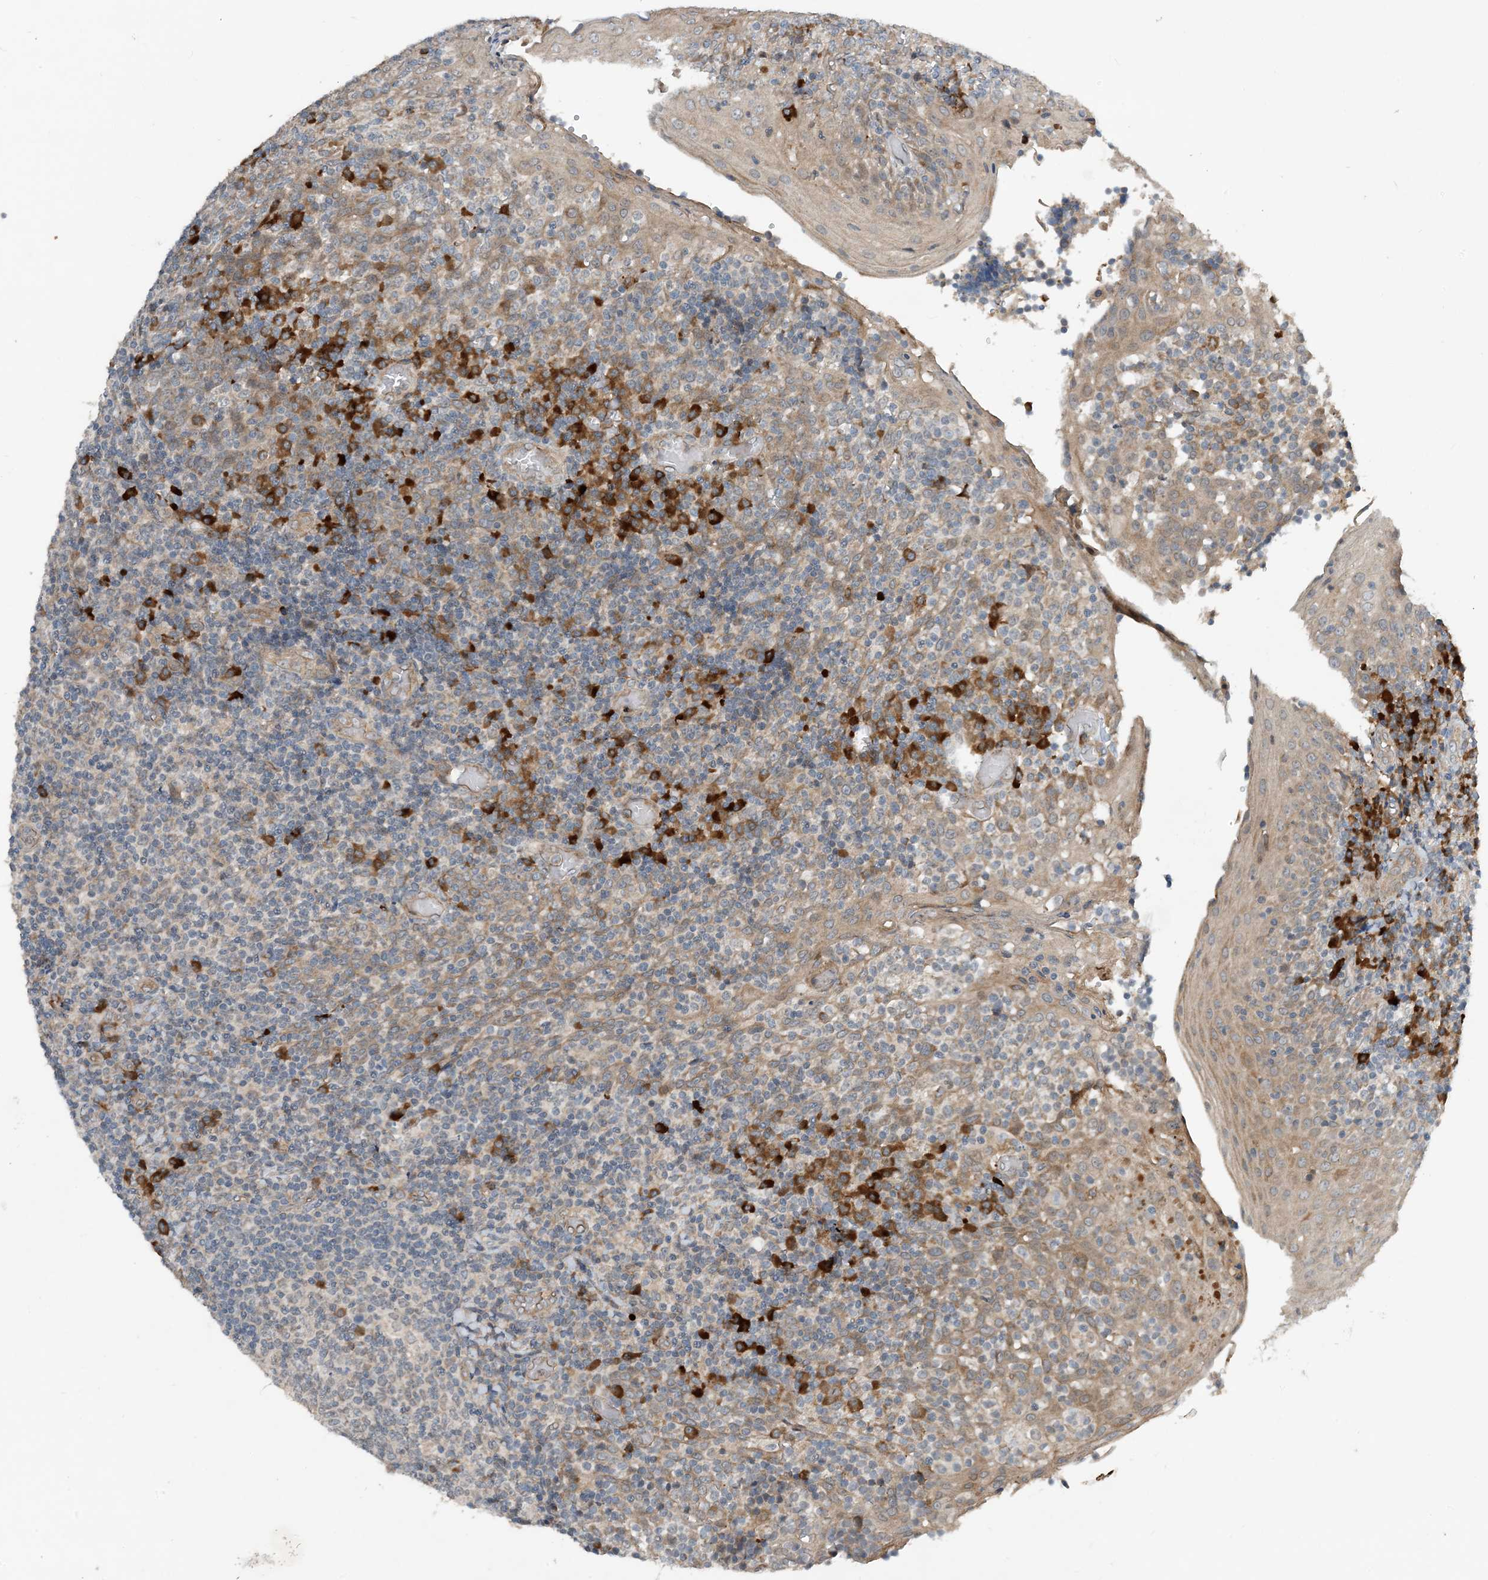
{"staining": {"intensity": "strong", "quantity": "<25%", "location": "cytoplasmic/membranous"}, "tissue": "tonsil", "cell_type": "Germinal center cells", "image_type": "normal", "snomed": [{"axis": "morphology", "description": "Normal tissue, NOS"}, {"axis": "topography", "description": "Tonsil"}], "caption": "Protein expression analysis of unremarkable tonsil displays strong cytoplasmic/membranous positivity in about <25% of germinal center cells.", "gene": "PHOSPHO2", "patient": {"sex": "female", "age": 19}}